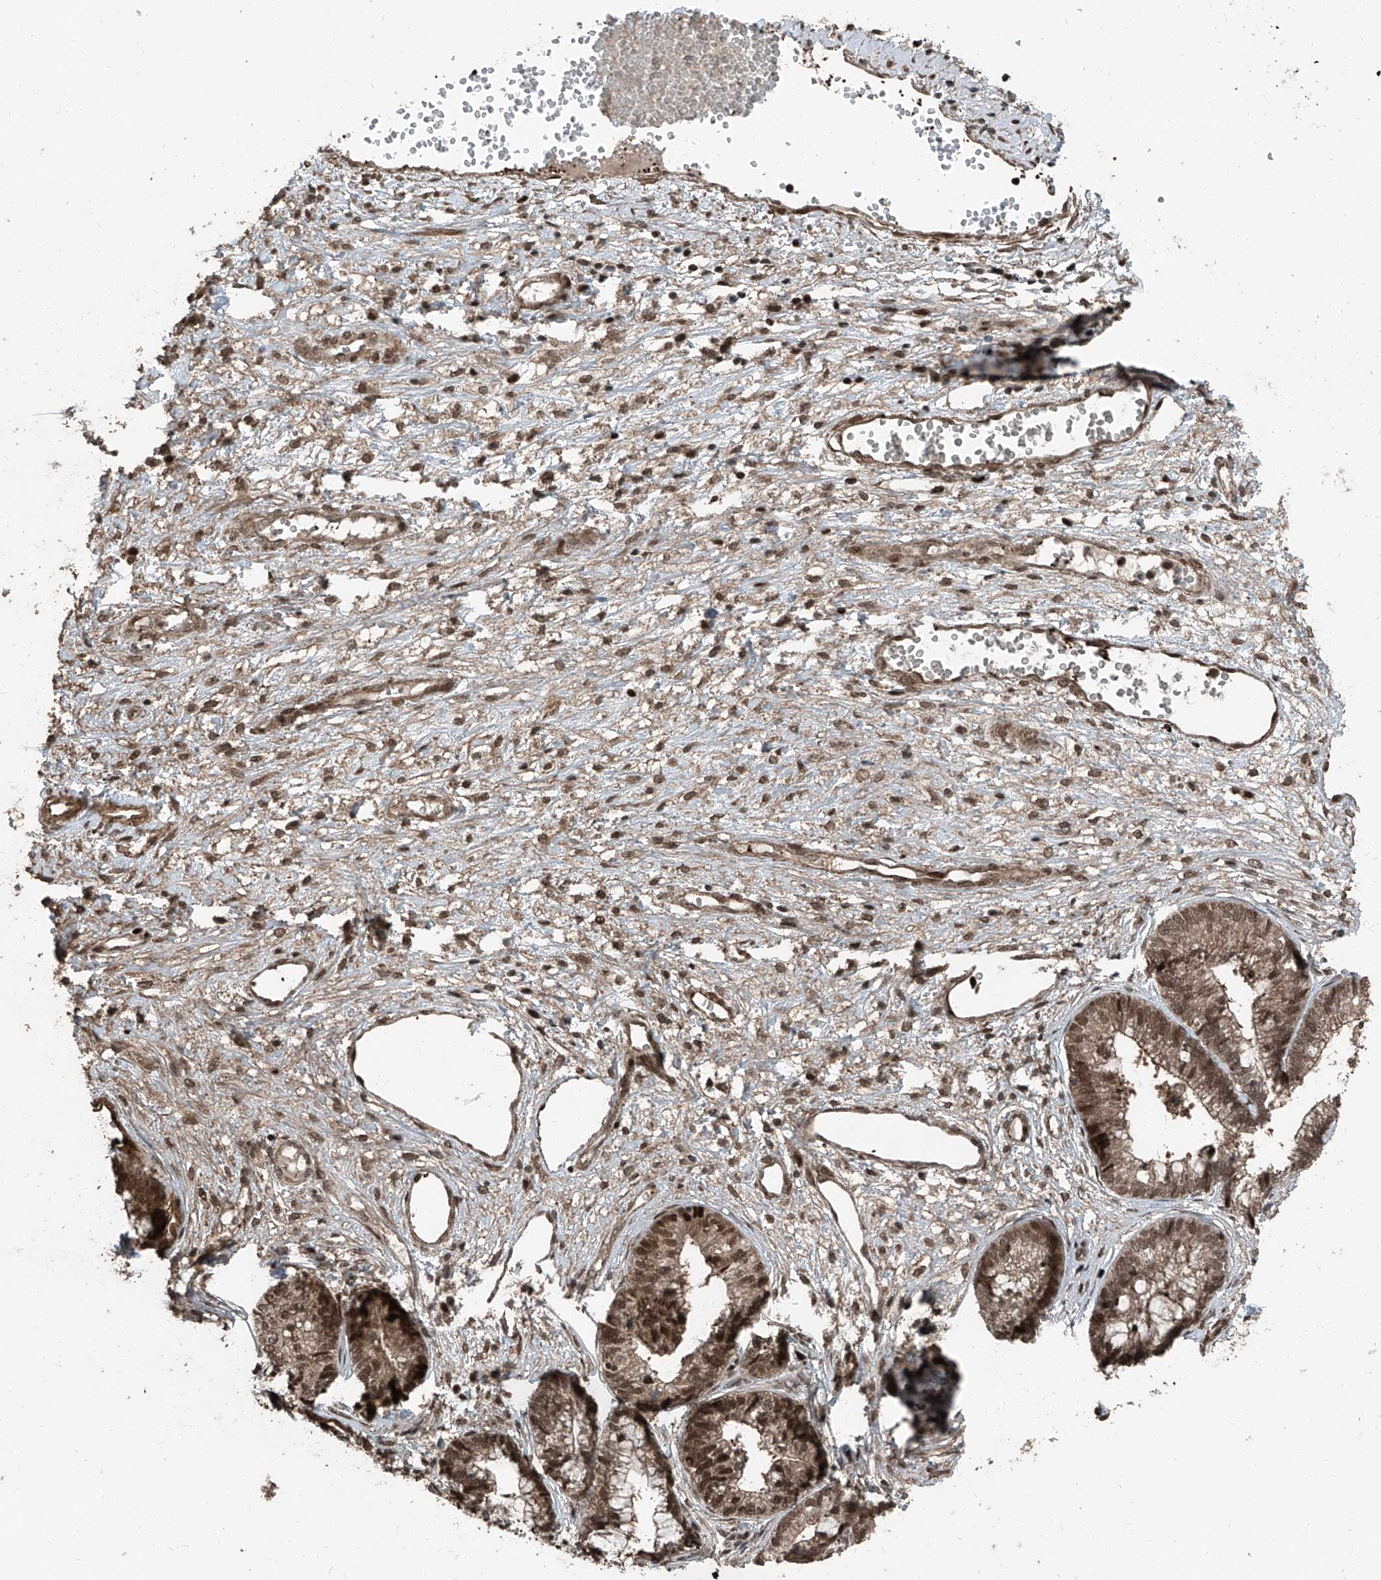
{"staining": {"intensity": "moderate", "quantity": ">75%", "location": "cytoplasmic/membranous,nuclear"}, "tissue": "cervical cancer", "cell_type": "Tumor cells", "image_type": "cancer", "snomed": [{"axis": "morphology", "description": "Adenocarcinoma, NOS"}, {"axis": "topography", "description": "Cervix"}], "caption": "A histopathology image showing moderate cytoplasmic/membranous and nuclear positivity in approximately >75% of tumor cells in cervical cancer (adenocarcinoma), as visualized by brown immunohistochemical staining.", "gene": "ZNF570", "patient": {"sex": "female", "age": 44}}